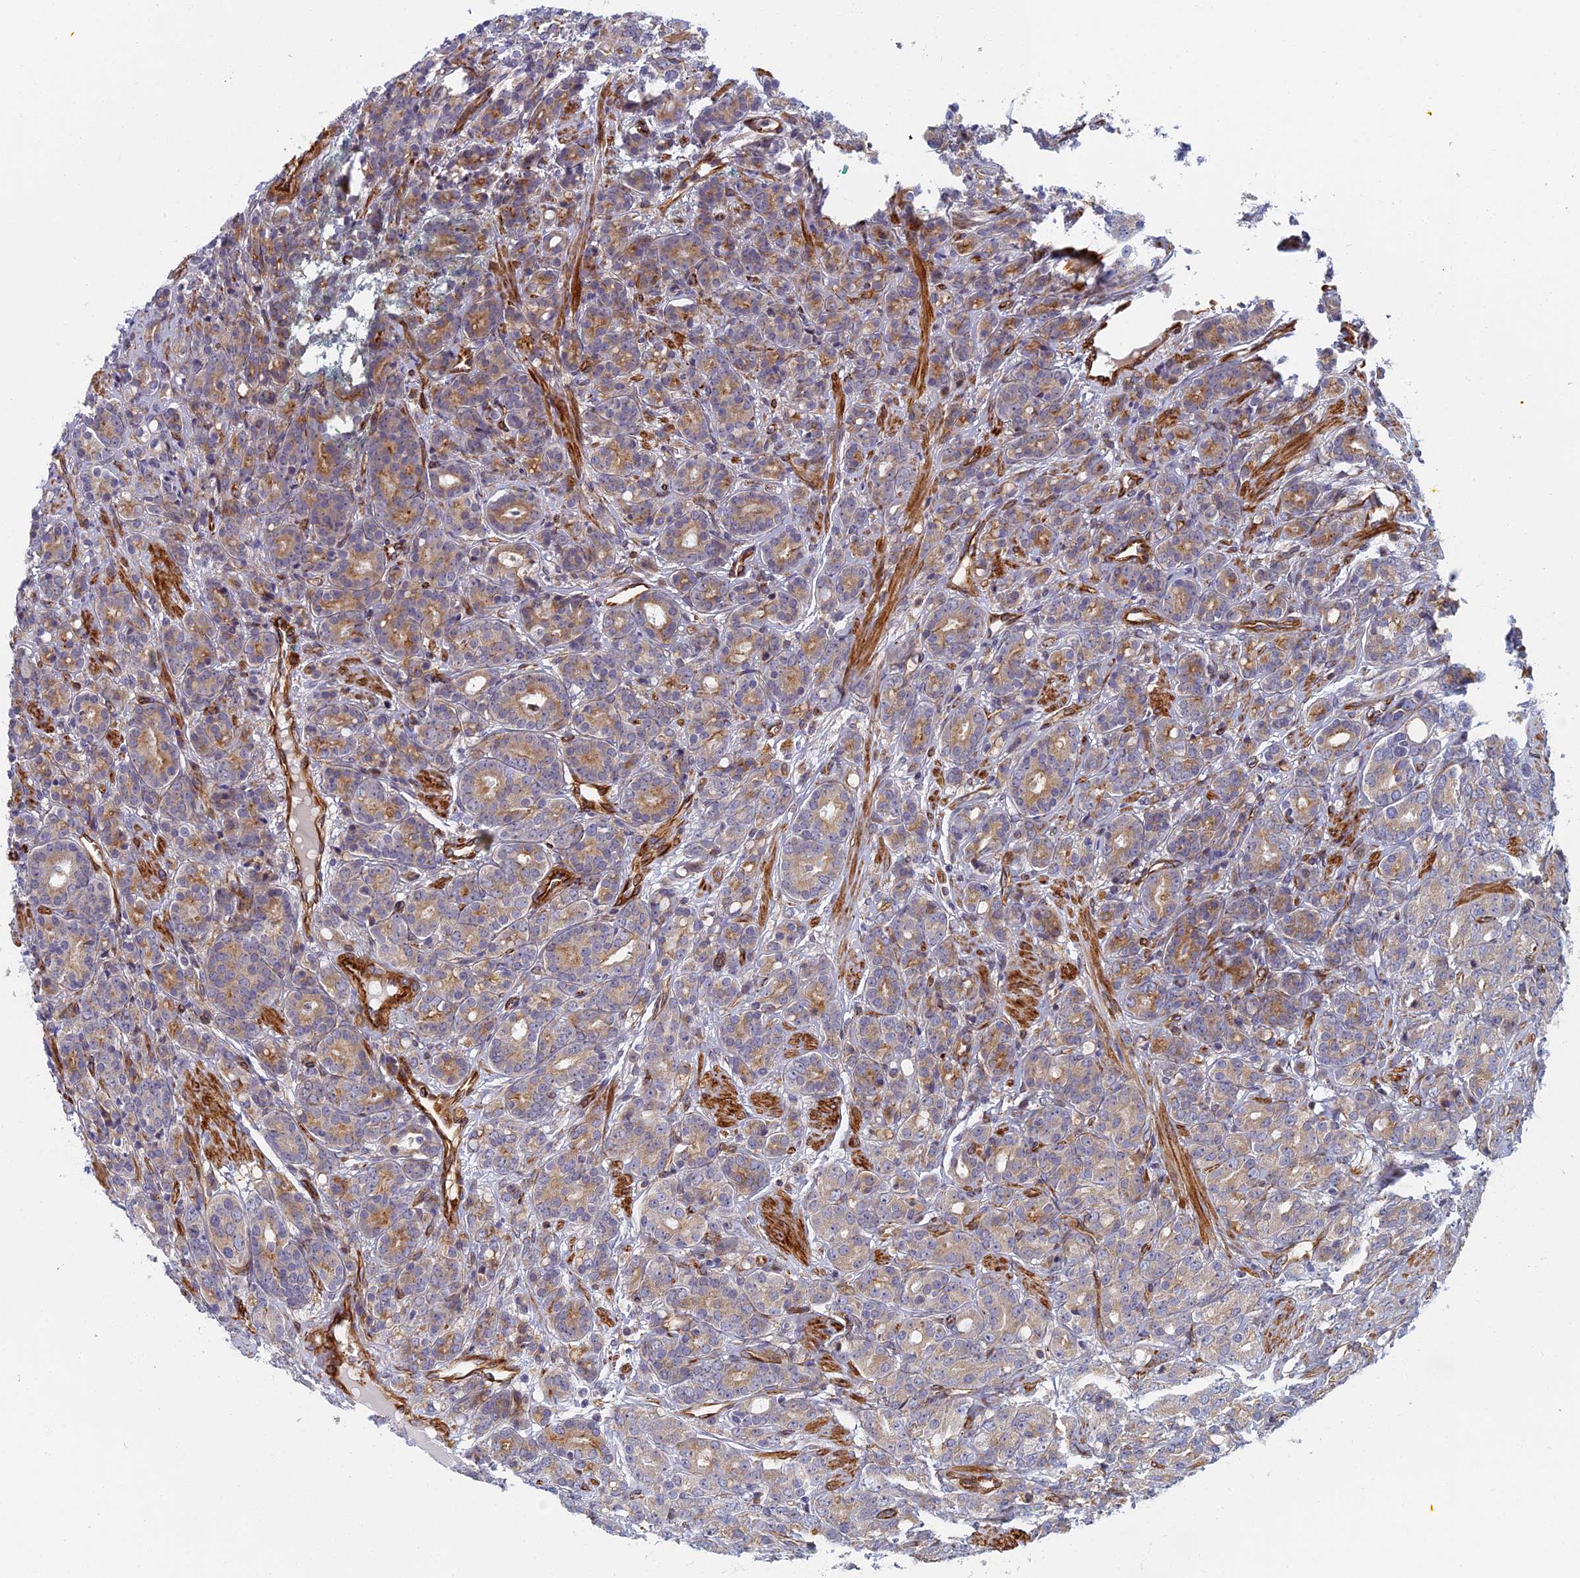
{"staining": {"intensity": "weak", "quantity": "25%-75%", "location": "cytoplasmic/membranous"}, "tissue": "prostate cancer", "cell_type": "Tumor cells", "image_type": "cancer", "snomed": [{"axis": "morphology", "description": "Adenocarcinoma, High grade"}, {"axis": "topography", "description": "Prostate"}], "caption": "Protein expression analysis of human adenocarcinoma (high-grade) (prostate) reveals weak cytoplasmic/membranous staining in about 25%-75% of tumor cells.", "gene": "ABCB10", "patient": {"sex": "male", "age": 62}}